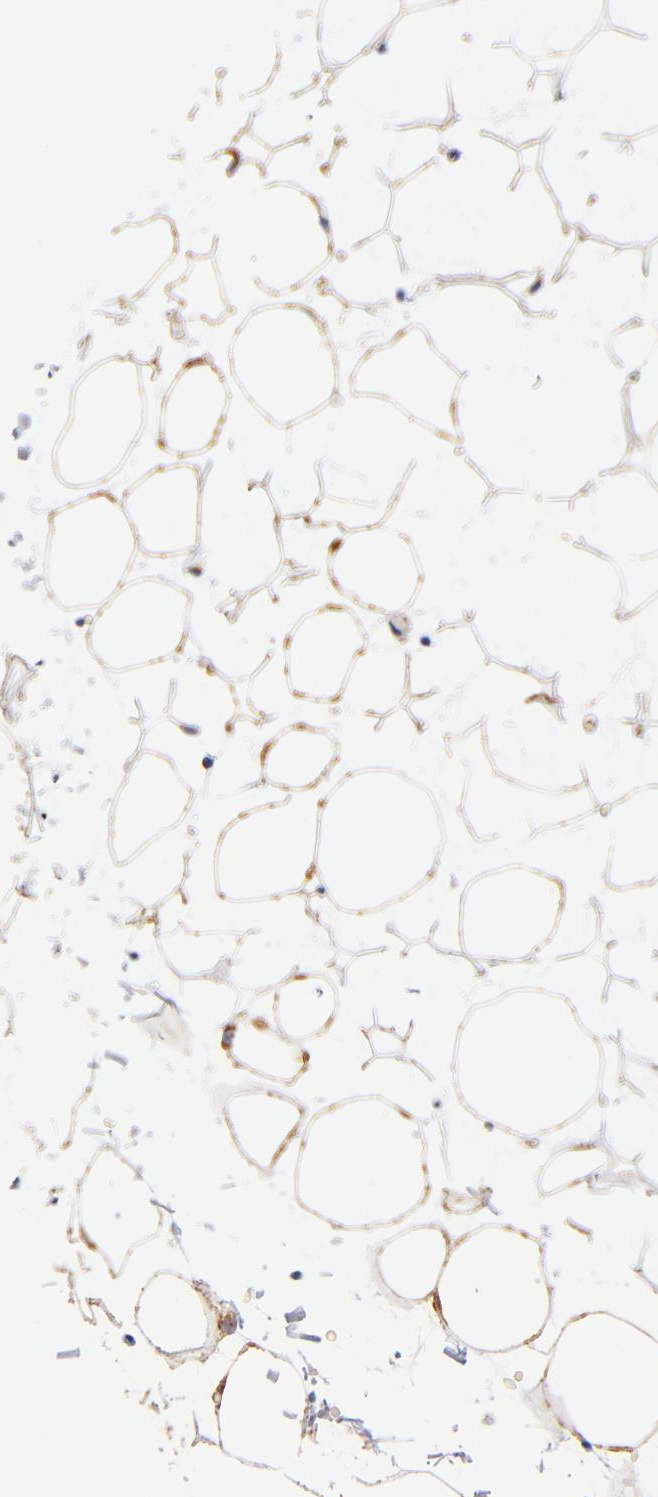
{"staining": {"intensity": "moderate", "quantity": ">75%", "location": "cytoplasmic/membranous"}, "tissue": "adipose tissue", "cell_type": "Adipocytes", "image_type": "normal", "snomed": [{"axis": "morphology", "description": "Normal tissue, NOS"}, {"axis": "morphology", "description": "Fibrosis, NOS"}, {"axis": "topography", "description": "Breast"}], "caption": "DAB immunohistochemical staining of unremarkable human adipose tissue demonstrates moderate cytoplasmic/membranous protein staining in approximately >75% of adipocytes.", "gene": "ECHS1", "patient": {"sex": "female", "age": 24}}